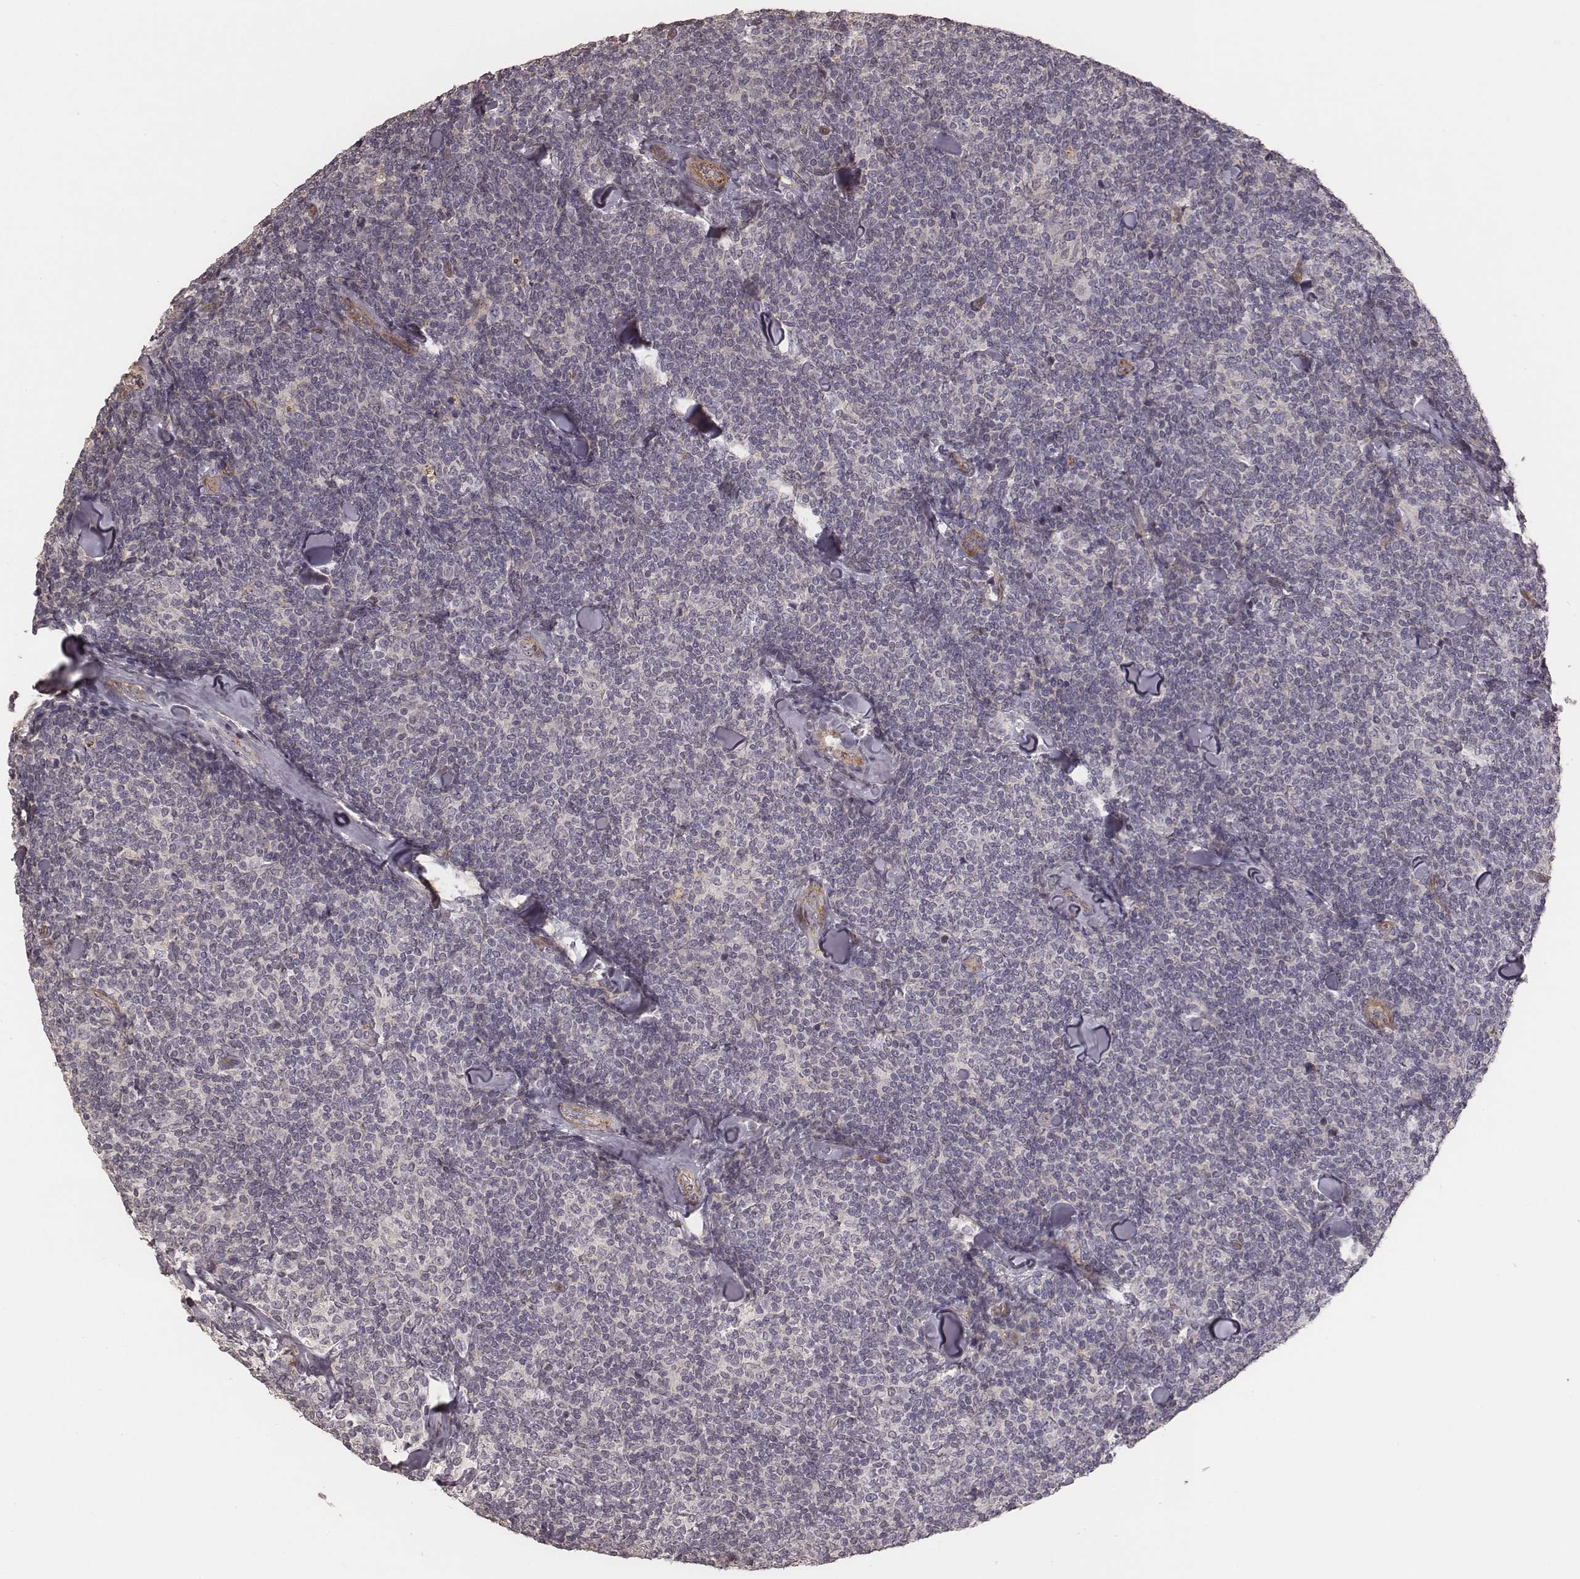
{"staining": {"intensity": "negative", "quantity": "none", "location": "none"}, "tissue": "lymphoma", "cell_type": "Tumor cells", "image_type": "cancer", "snomed": [{"axis": "morphology", "description": "Malignant lymphoma, non-Hodgkin's type, Low grade"}, {"axis": "topography", "description": "Lymph node"}], "caption": "IHC of human lymphoma reveals no expression in tumor cells. Brightfield microscopy of immunohistochemistry (IHC) stained with DAB (3,3'-diaminobenzidine) (brown) and hematoxylin (blue), captured at high magnification.", "gene": "OTOGL", "patient": {"sex": "female", "age": 56}}